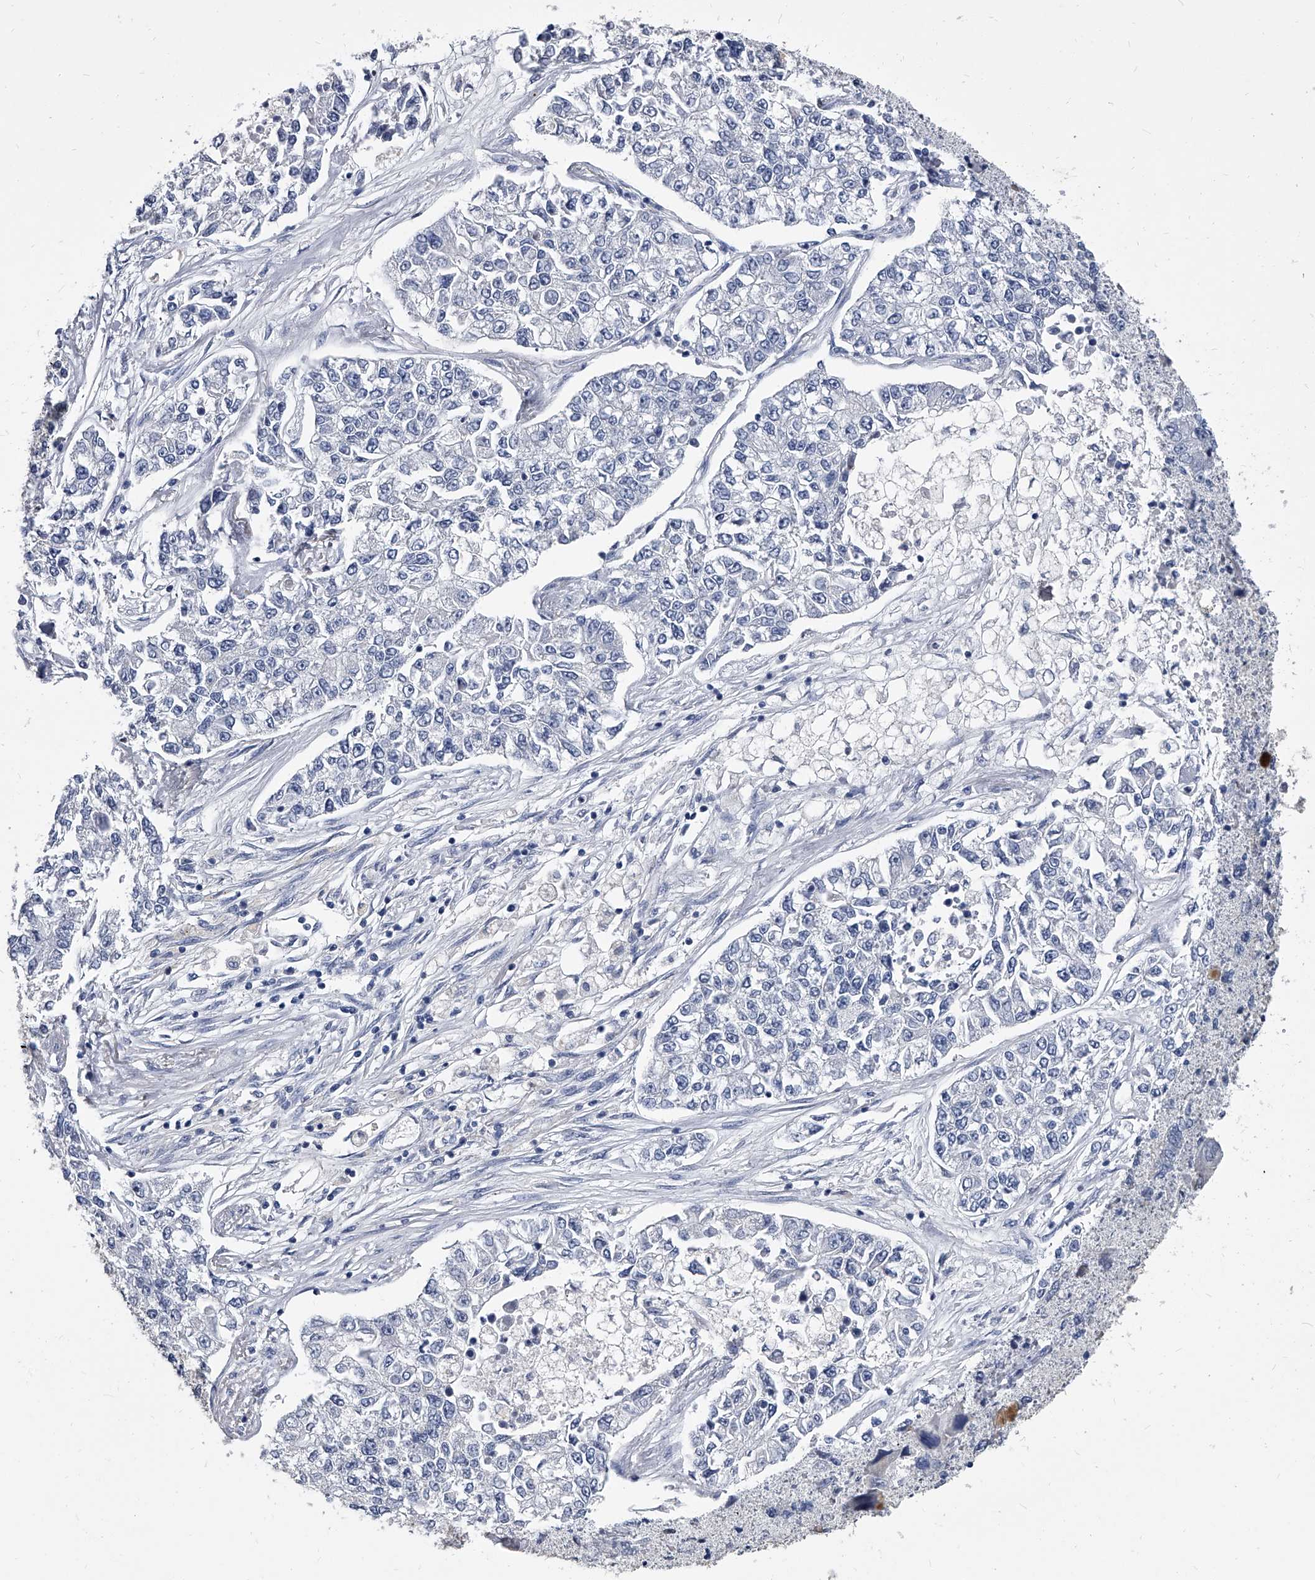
{"staining": {"intensity": "negative", "quantity": "none", "location": "none"}, "tissue": "lung cancer", "cell_type": "Tumor cells", "image_type": "cancer", "snomed": [{"axis": "morphology", "description": "Adenocarcinoma, NOS"}, {"axis": "topography", "description": "Lung"}], "caption": "DAB (3,3'-diaminobenzidine) immunohistochemical staining of human lung adenocarcinoma reveals no significant expression in tumor cells.", "gene": "BCAS1", "patient": {"sex": "male", "age": 49}}